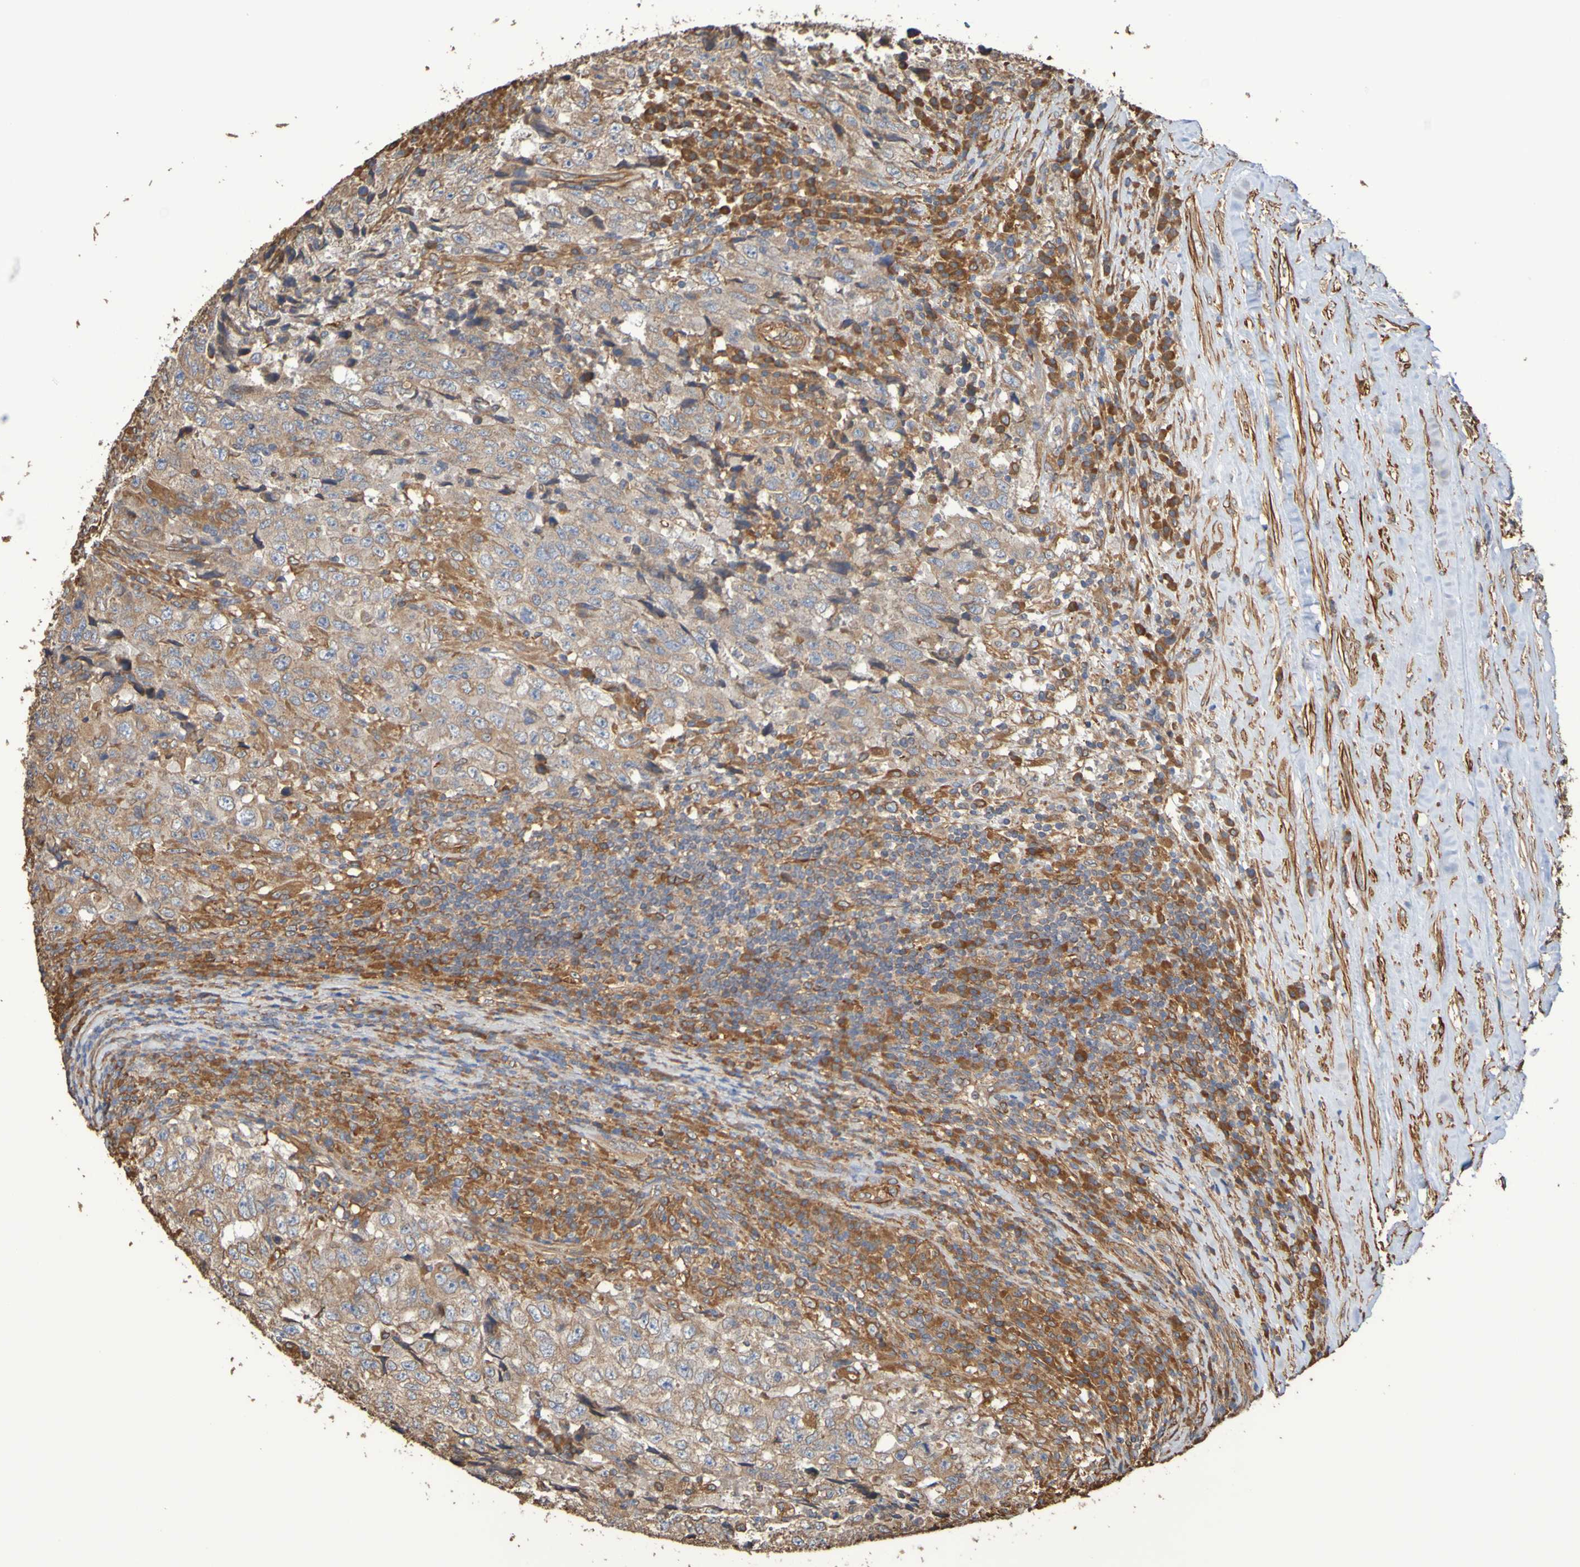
{"staining": {"intensity": "weak", "quantity": ">75%", "location": "cytoplasmic/membranous"}, "tissue": "testis cancer", "cell_type": "Tumor cells", "image_type": "cancer", "snomed": [{"axis": "morphology", "description": "Necrosis, NOS"}, {"axis": "morphology", "description": "Carcinoma, Embryonal, NOS"}, {"axis": "topography", "description": "Testis"}], "caption": "Immunohistochemistry of testis cancer exhibits low levels of weak cytoplasmic/membranous positivity in about >75% of tumor cells.", "gene": "RAB11A", "patient": {"sex": "male", "age": 19}}